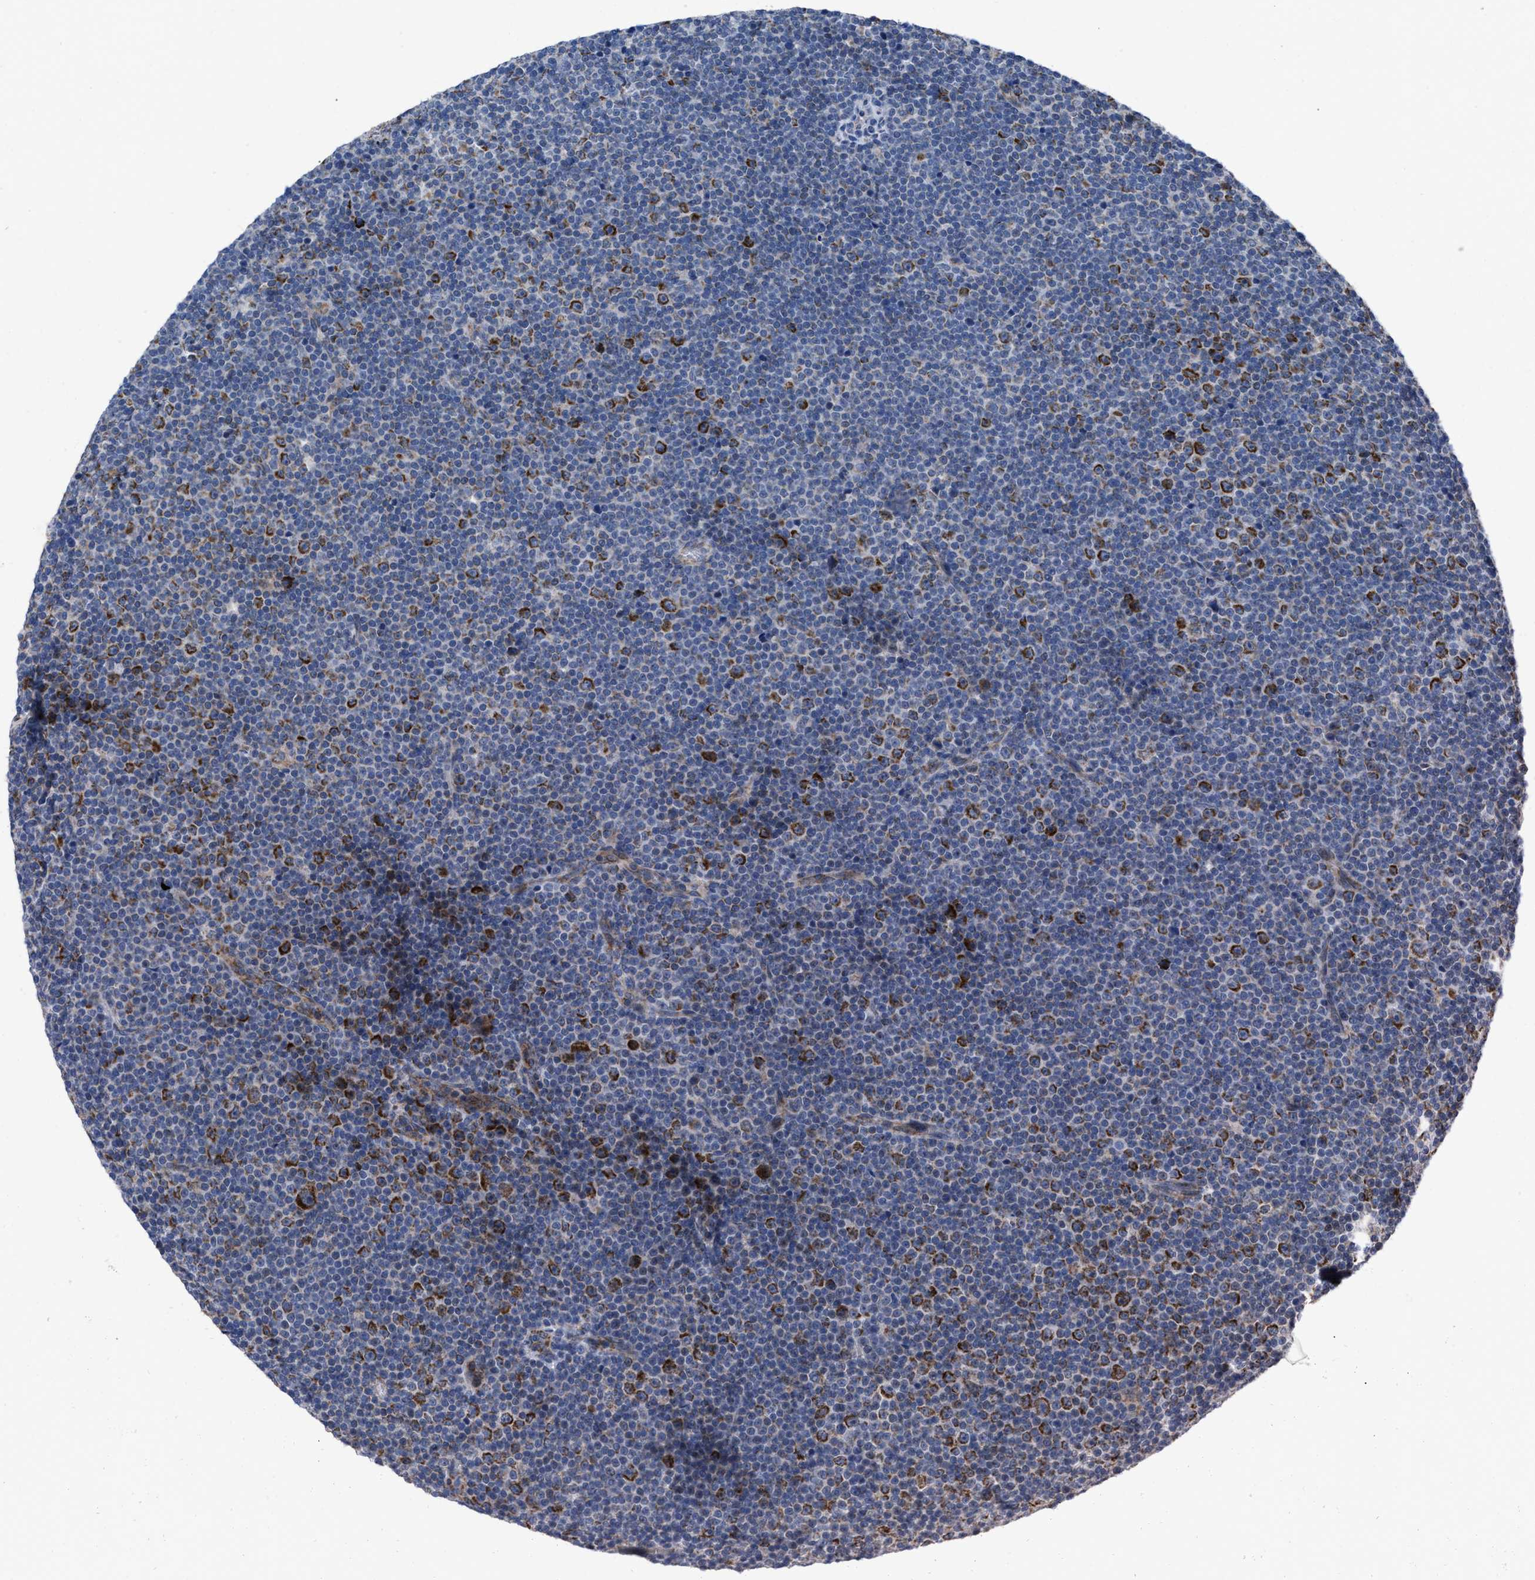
{"staining": {"intensity": "strong", "quantity": "<25%", "location": "cytoplasmic/membranous"}, "tissue": "lymphoma", "cell_type": "Tumor cells", "image_type": "cancer", "snomed": [{"axis": "morphology", "description": "Malignant lymphoma, non-Hodgkin's type, Low grade"}, {"axis": "topography", "description": "Lymph node"}], "caption": "Immunohistochemical staining of lymphoma exhibits medium levels of strong cytoplasmic/membranous protein staining in about <25% of tumor cells.", "gene": "AKAP1", "patient": {"sex": "female", "age": 67}}